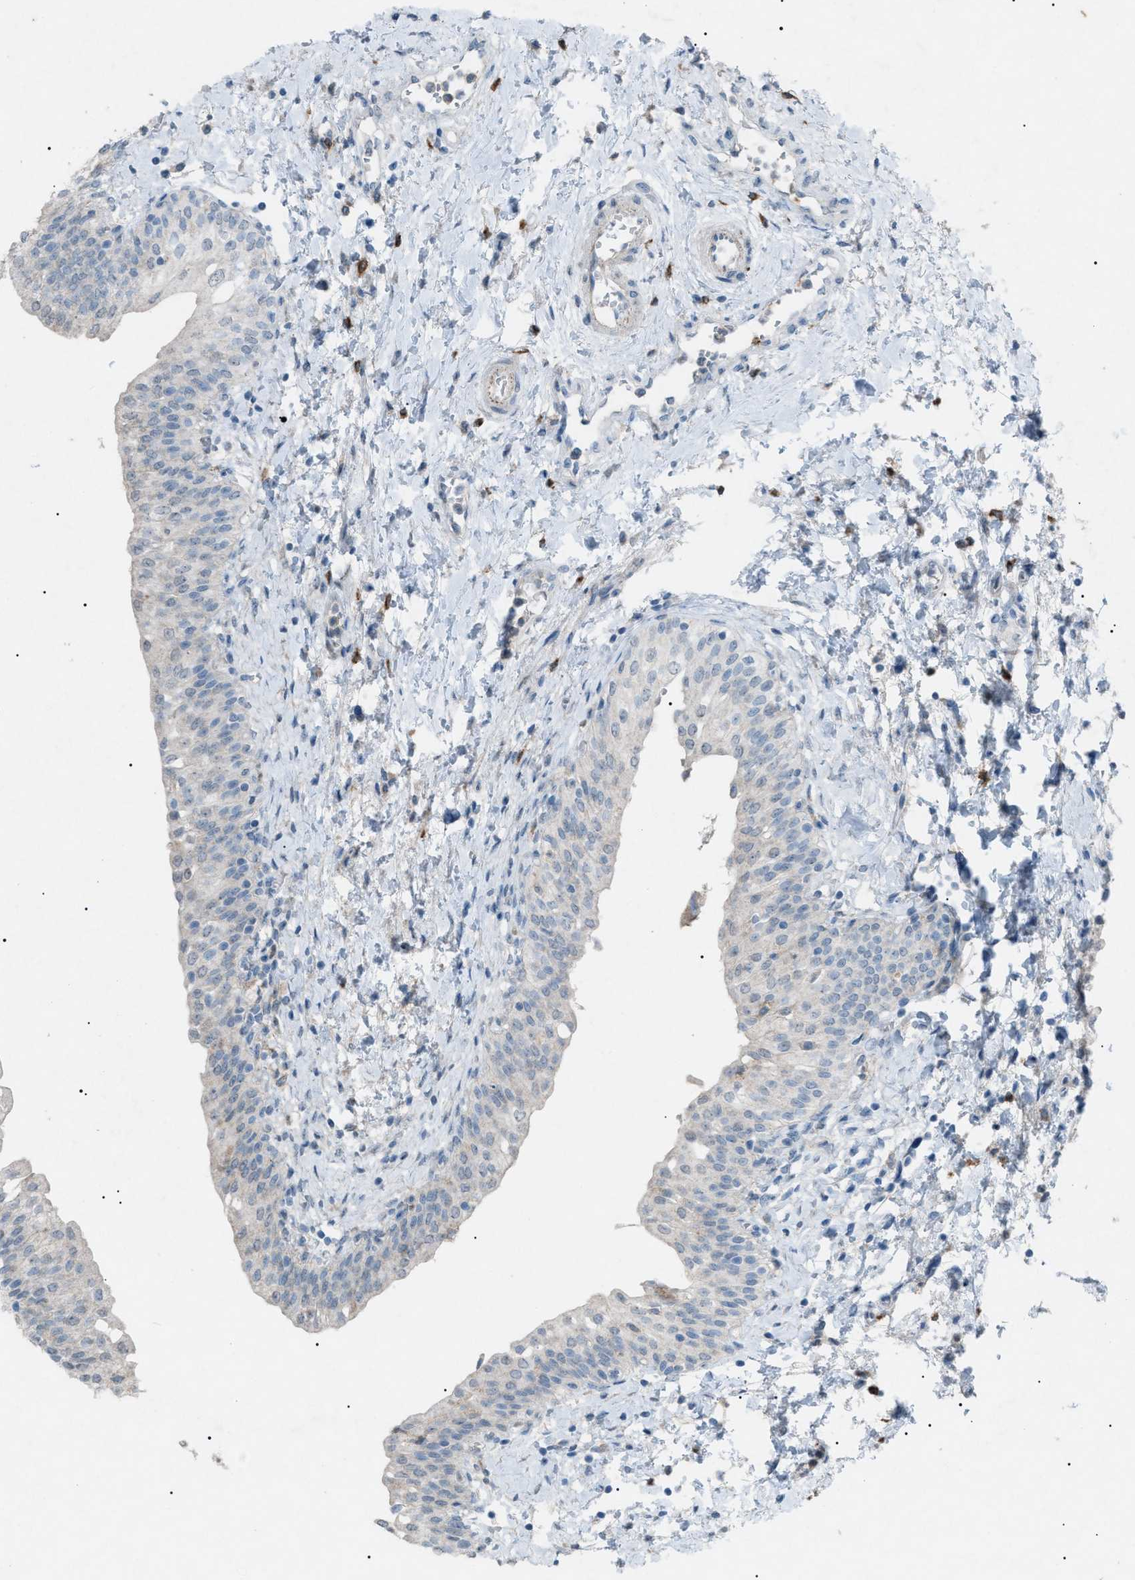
{"staining": {"intensity": "weak", "quantity": "<25%", "location": "cytoplasmic/membranous"}, "tissue": "urinary bladder", "cell_type": "Urothelial cells", "image_type": "normal", "snomed": [{"axis": "morphology", "description": "Normal tissue, NOS"}, {"axis": "topography", "description": "Urinary bladder"}], "caption": "High power microscopy histopathology image of an immunohistochemistry (IHC) image of normal urinary bladder, revealing no significant expression in urothelial cells.", "gene": "BTK", "patient": {"sex": "male", "age": 55}}